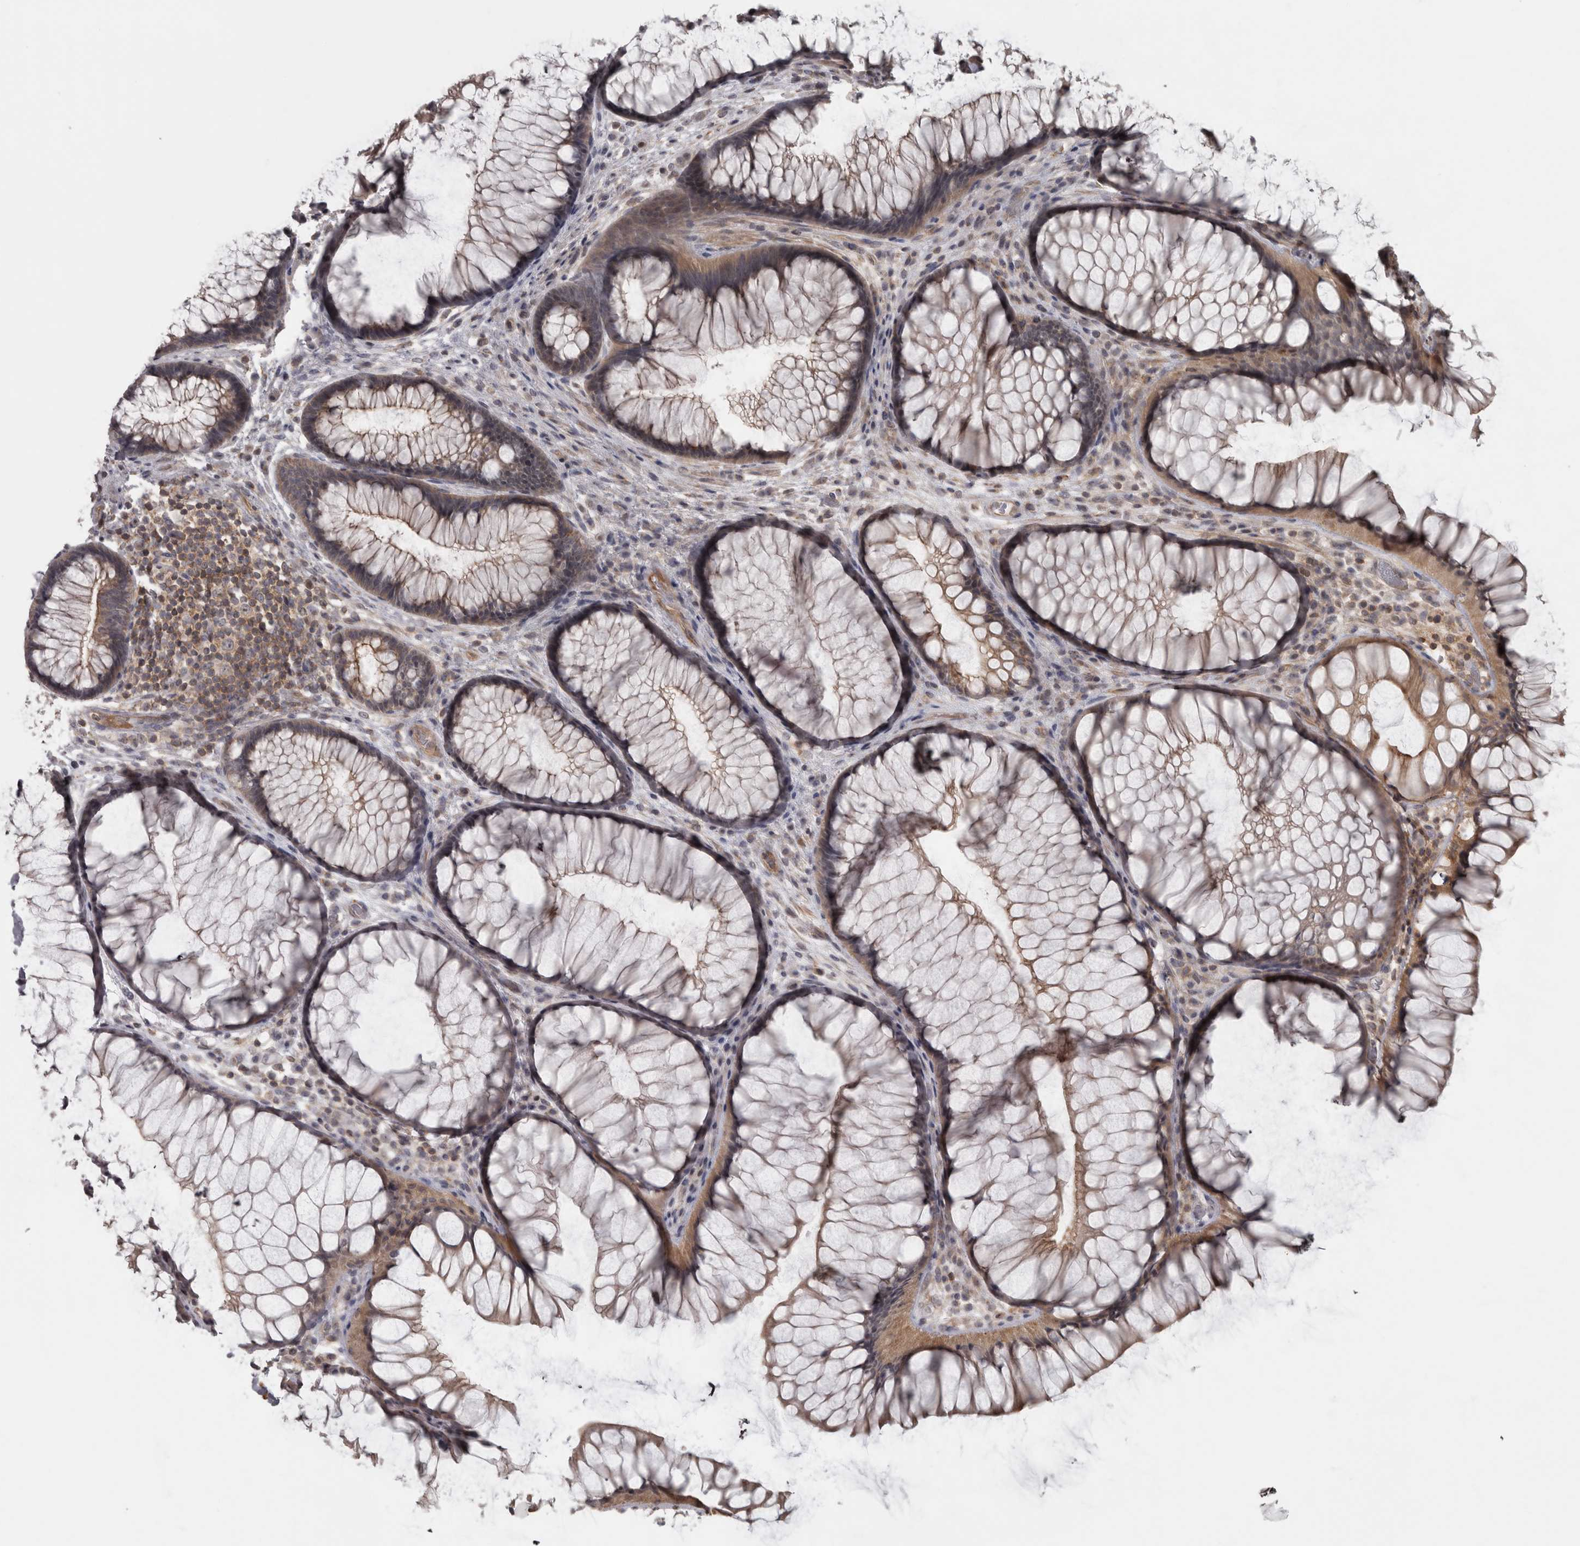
{"staining": {"intensity": "moderate", "quantity": ">75%", "location": "cytoplasmic/membranous"}, "tissue": "rectum", "cell_type": "Glandular cells", "image_type": "normal", "snomed": [{"axis": "morphology", "description": "Normal tissue, NOS"}, {"axis": "topography", "description": "Rectum"}], "caption": "Immunohistochemistry (IHC) staining of benign rectum, which displays medium levels of moderate cytoplasmic/membranous positivity in approximately >75% of glandular cells indicating moderate cytoplasmic/membranous protein expression. The staining was performed using DAB (brown) for protein detection and nuclei were counterstained in hematoxylin (blue).", "gene": "PPP1R12B", "patient": {"sex": "male", "age": 51}}